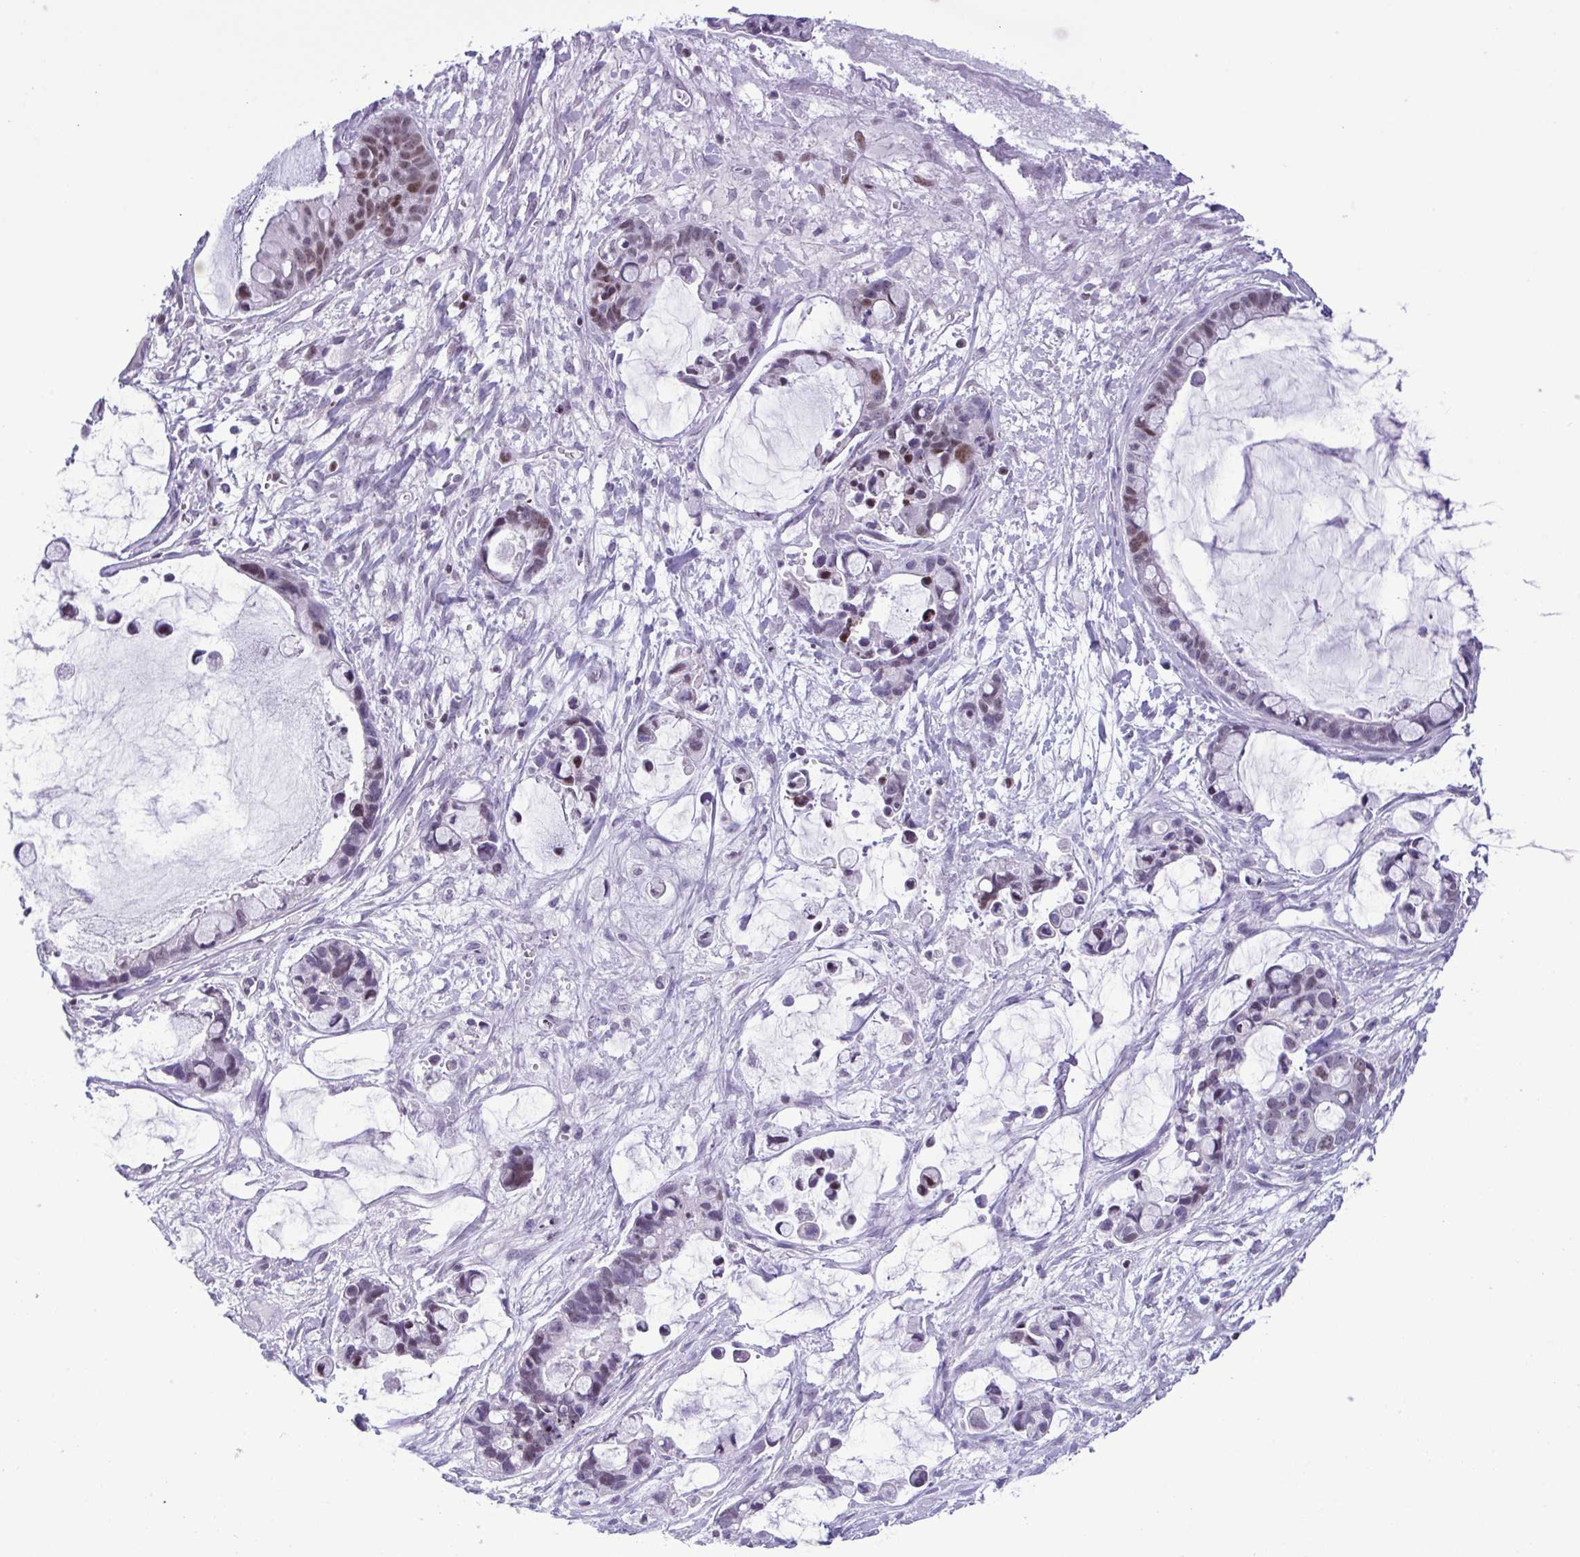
{"staining": {"intensity": "moderate", "quantity": "<25%", "location": "nuclear"}, "tissue": "ovarian cancer", "cell_type": "Tumor cells", "image_type": "cancer", "snomed": [{"axis": "morphology", "description": "Cystadenocarcinoma, mucinous, NOS"}, {"axis": "topography", "description": "Ovary"}], "caption": "There is low levels of moderate nuclear expression in tumor cells of mucinous cystadenocarcinoma (ovarian), as demonstrated by immunohistochemical staining (brown color).", "gene": "IRF1", "patient": {"sex": "female", "age": 63}}